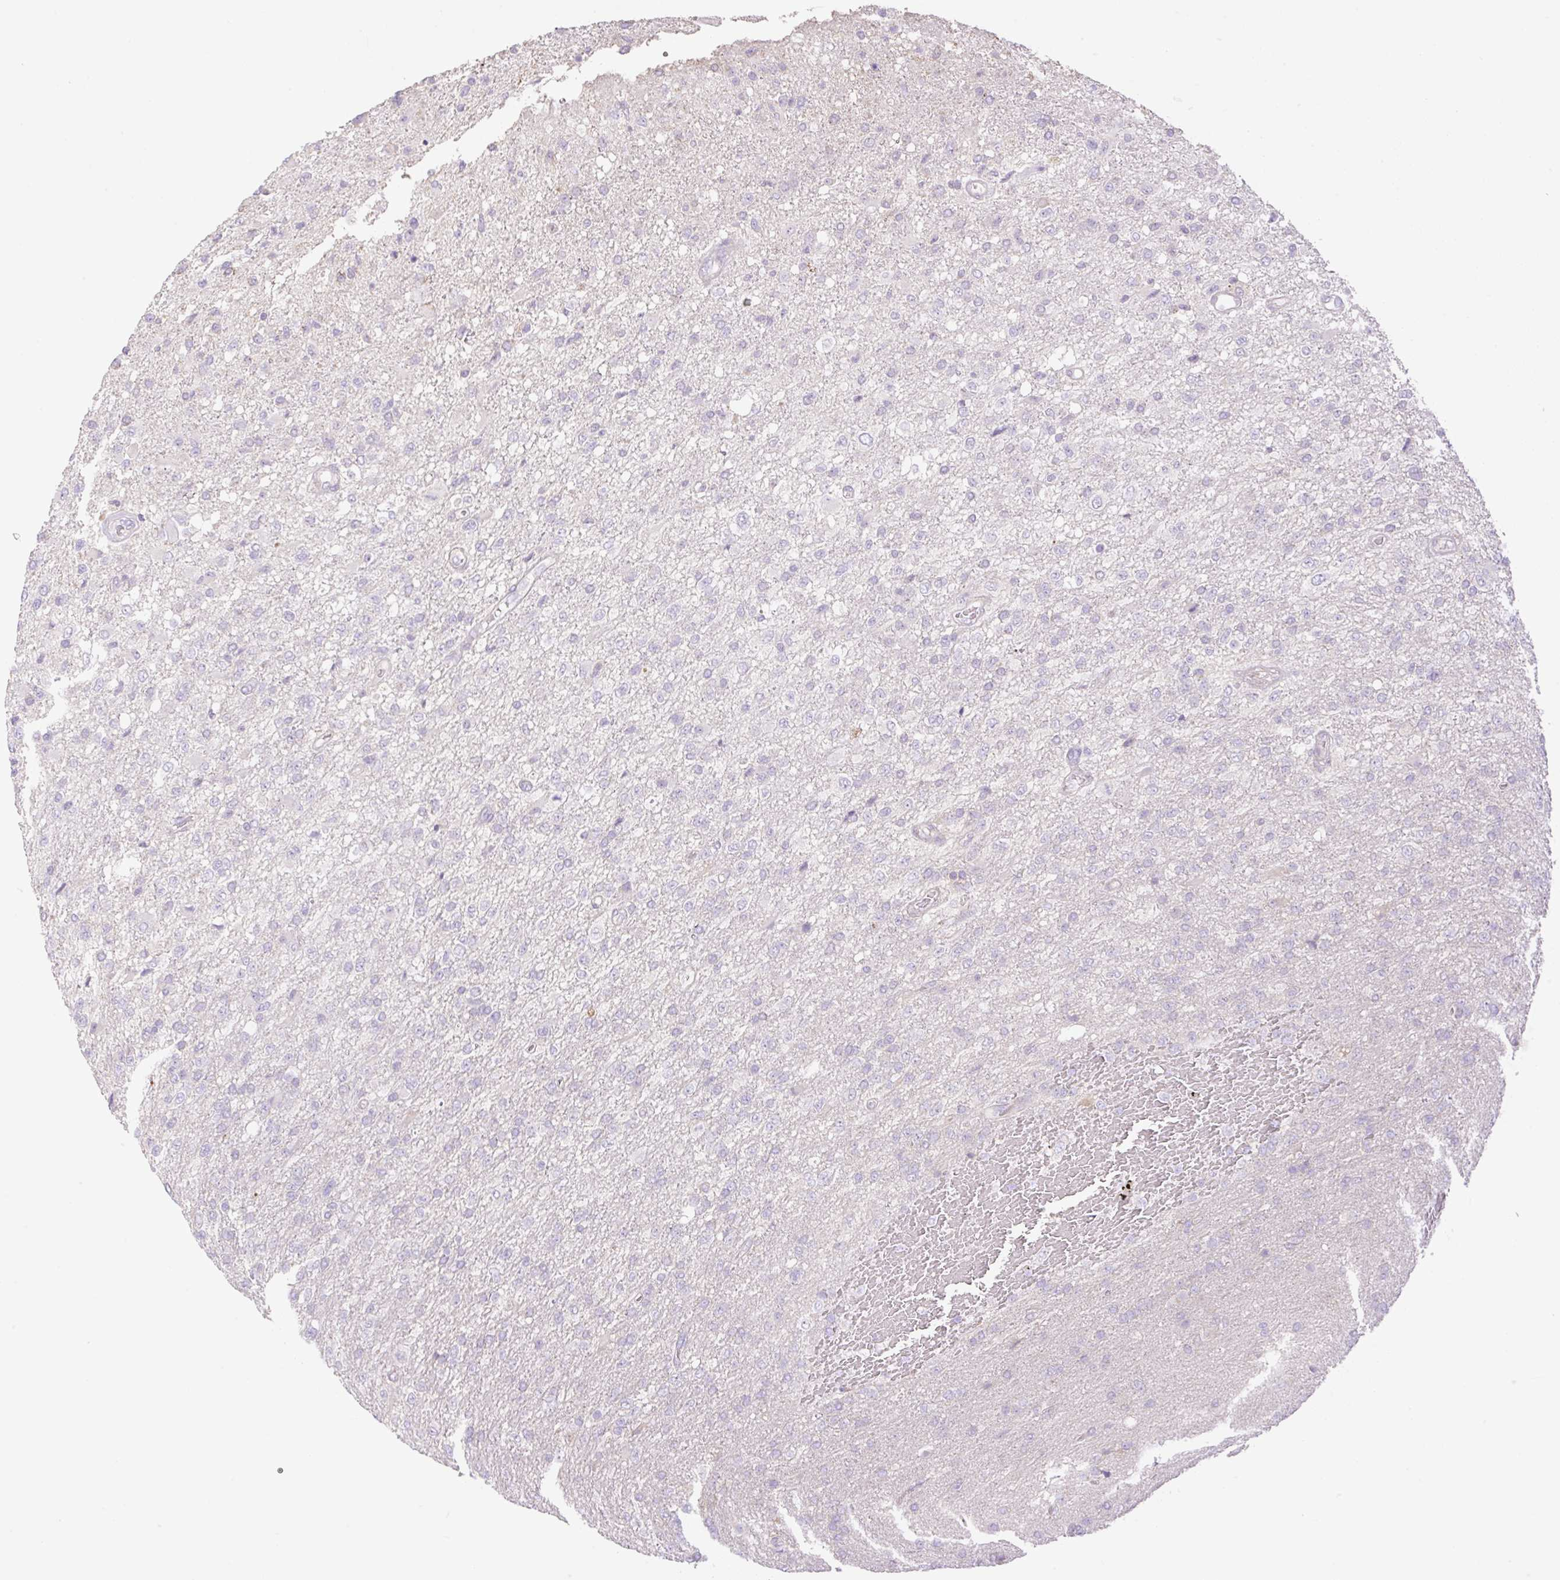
{"staining": {"intensity": "negative", "quantity": "none", "location": "none"}, "tissue": "glioma", "cell_type": "Tumor cells", "image_type": "cancer", "snomed": [{"axis": "morphology", "description": "Glioma, malignant, High grade"}, {"axis": "topography", "description": "Brain"}], "caption": "The histopathology image exhibits no significant expression in tumor cells of malignant glioma (high-grade).", "gene": "VPS25", "patient": {"sex": "female", "age": 74}}